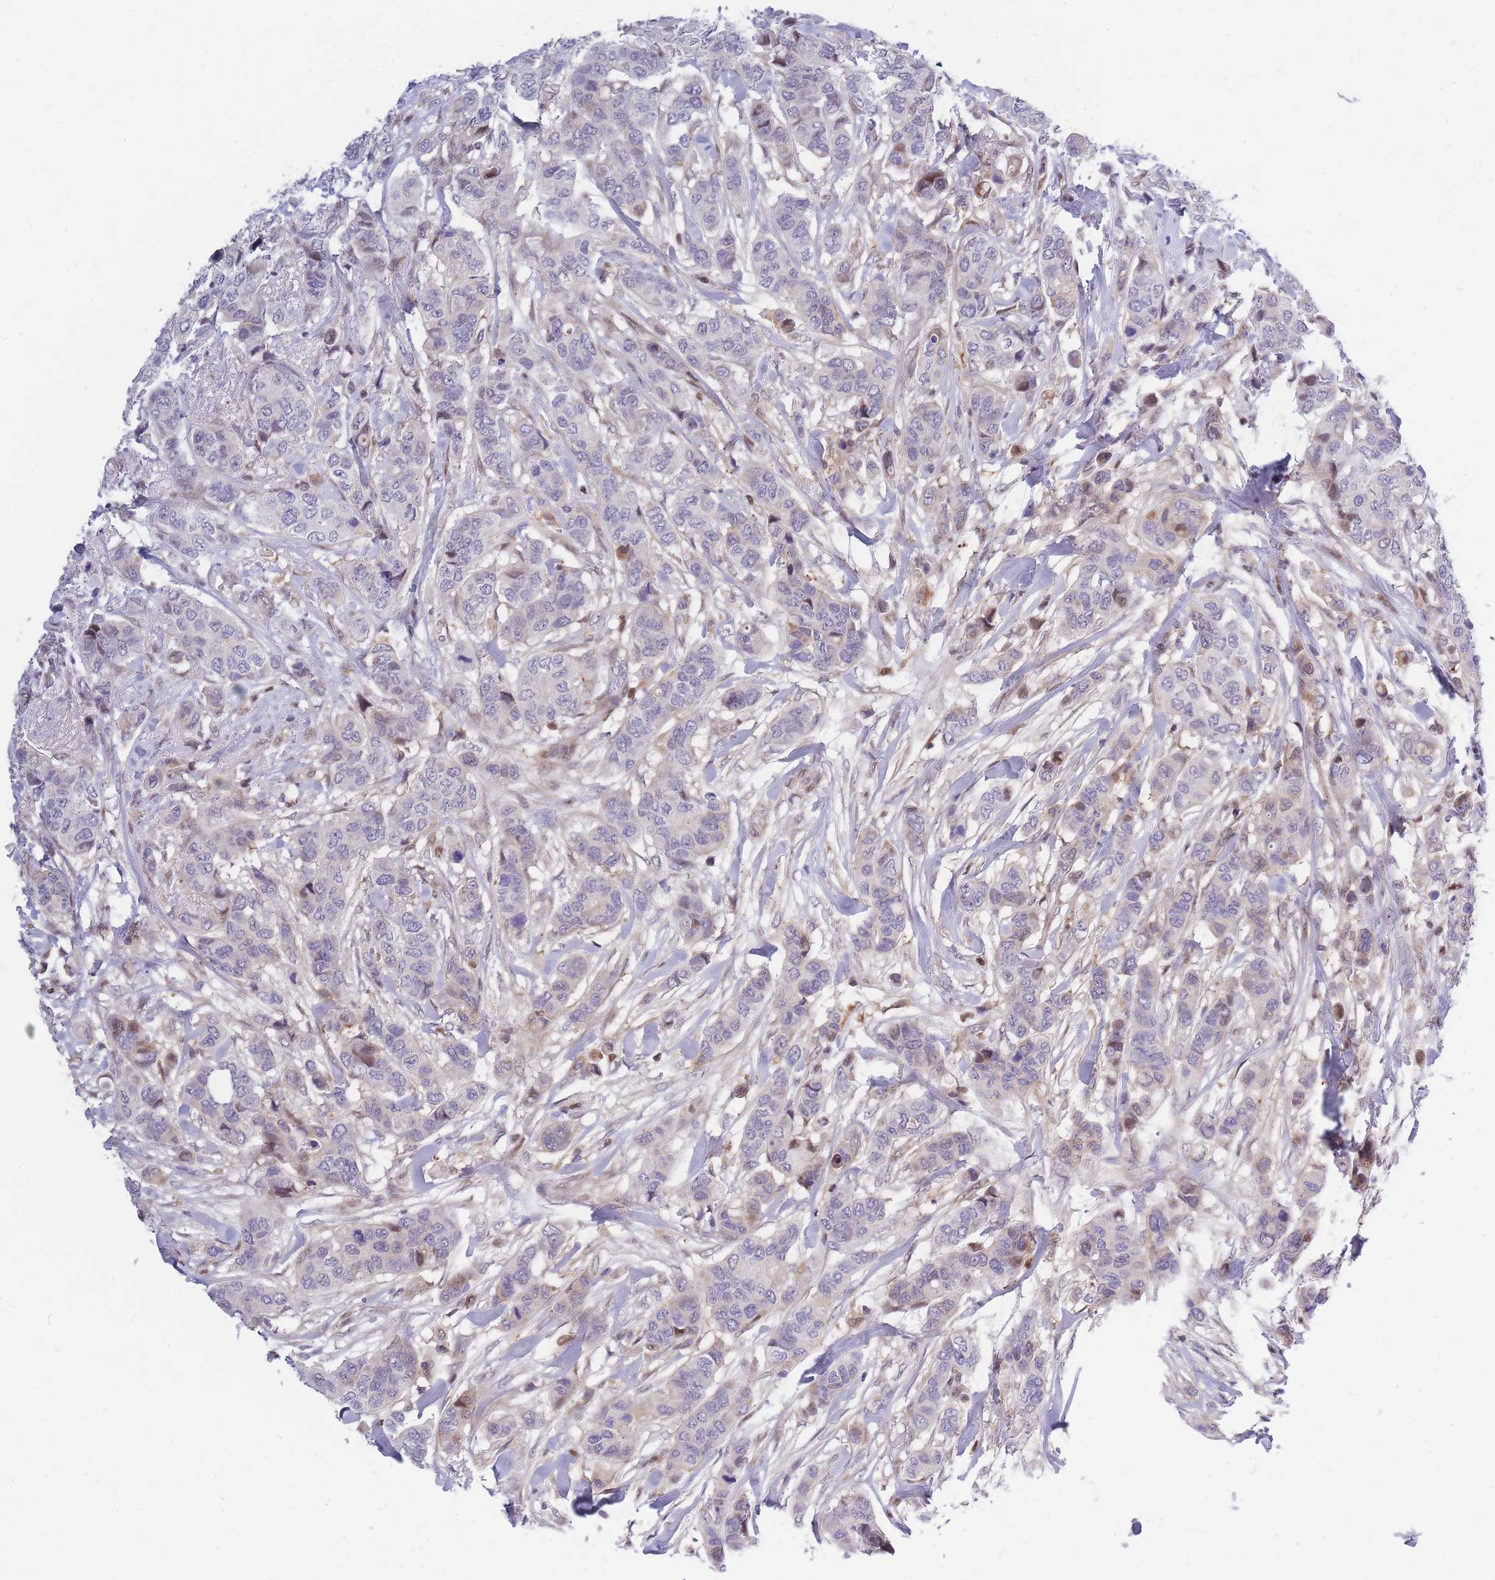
{"staining": {"intensity": "weak", "quantity": "<25%", "location": "nuclear"}, "tissue": "breast cancer", "cell_type": "Tumor cells", "image_type": "cancer", "snomed": [{"axis": "morphology", "description": "Lobular carcinoma"}, {"axis": "topography", "description": "Breast"}], "caption": "Immunohistochemistry (IHC) of lobular carcinoma (breast) exhibits no expression in tumor cells. (DAB immunohistochemistry, high magnification).", "gene": "CRACD", "patient": {"sex": "female", "age": 51}}